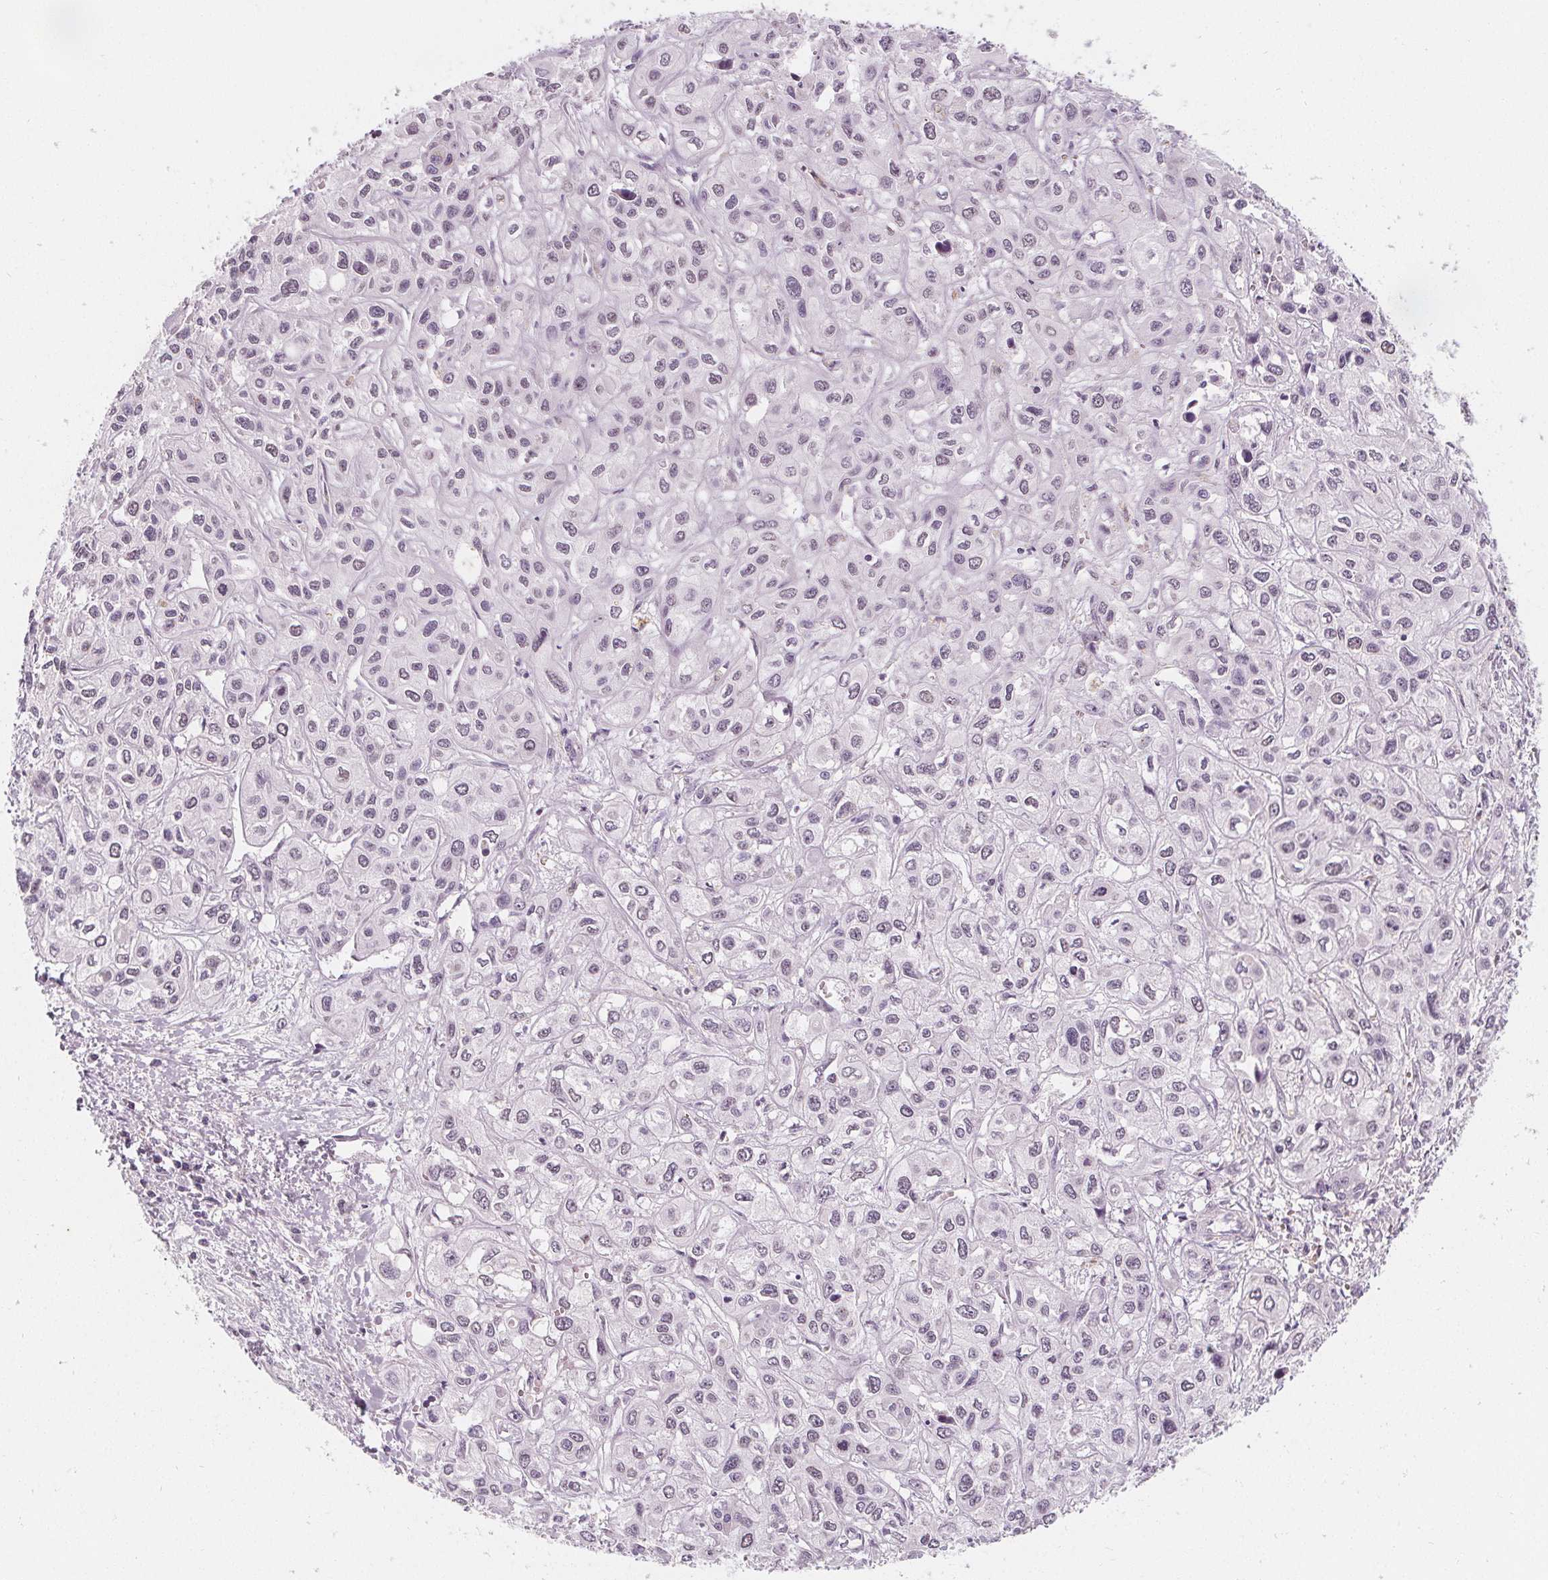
{"staining": {"intensity": "negative", "quantity": "none", "location": "none"}, "tissue": "liver cancer", "cell_type": "Tumor cells", "image_type": "cancer", "snomed": [{"axis": "morphology", "description": "Cholangiocarcinoma"}, {"axis": "topography", "description": "Liver"}], "caption": "Liver cancer was stained to show a protein in brown. There is no significant staining in tumor cells. Nuclei are stained in blue.", "gene": "DBX2", "patient": {"sex": "female", "age": 66}}